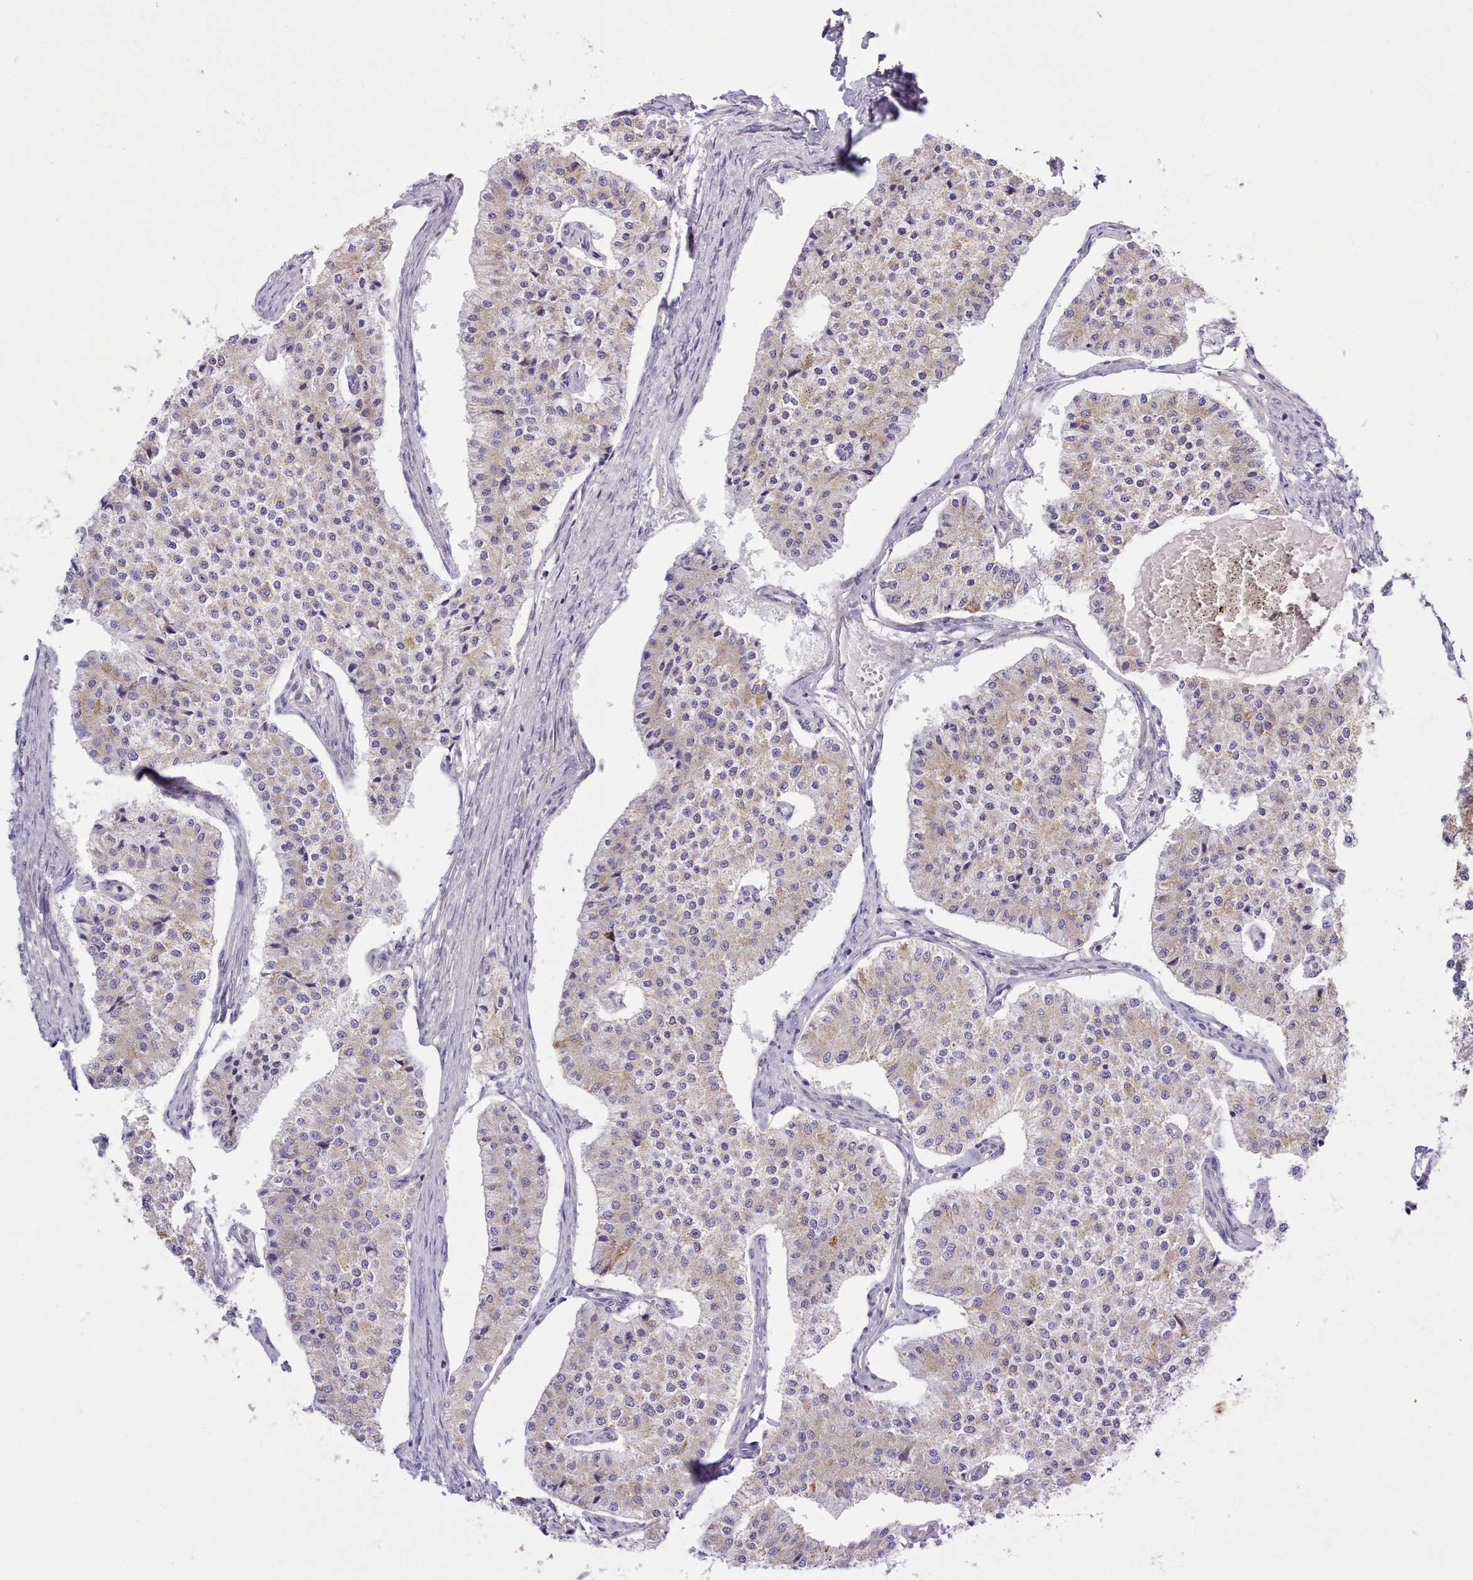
{"staining": {"intensity": "weak", "quantity": "<25%", "location": "cytoplasmic/membranous"}, "tissue": "carcinoid", "cell_type": "Tumor cells", "image_type": "cancer", "snomed": [{"axis": "morphology", "description": "Carcinoid, malignant, NOS"}, {"axis": "topography", "description": "Colon"}], "caption": "Immunohistochemistry image of human malignant carcinoid stained for a protein (brown), which exhibits no staining in tumor cells. (Stains: DAB (3,3'-diaminobenzidine) immunohistochemistry with hematoxylin counter stain, Microscopy: brightfield microscopy at high magnification).", "gene": "MRPL21", "patient": {"sex": "female", "age": 52}}